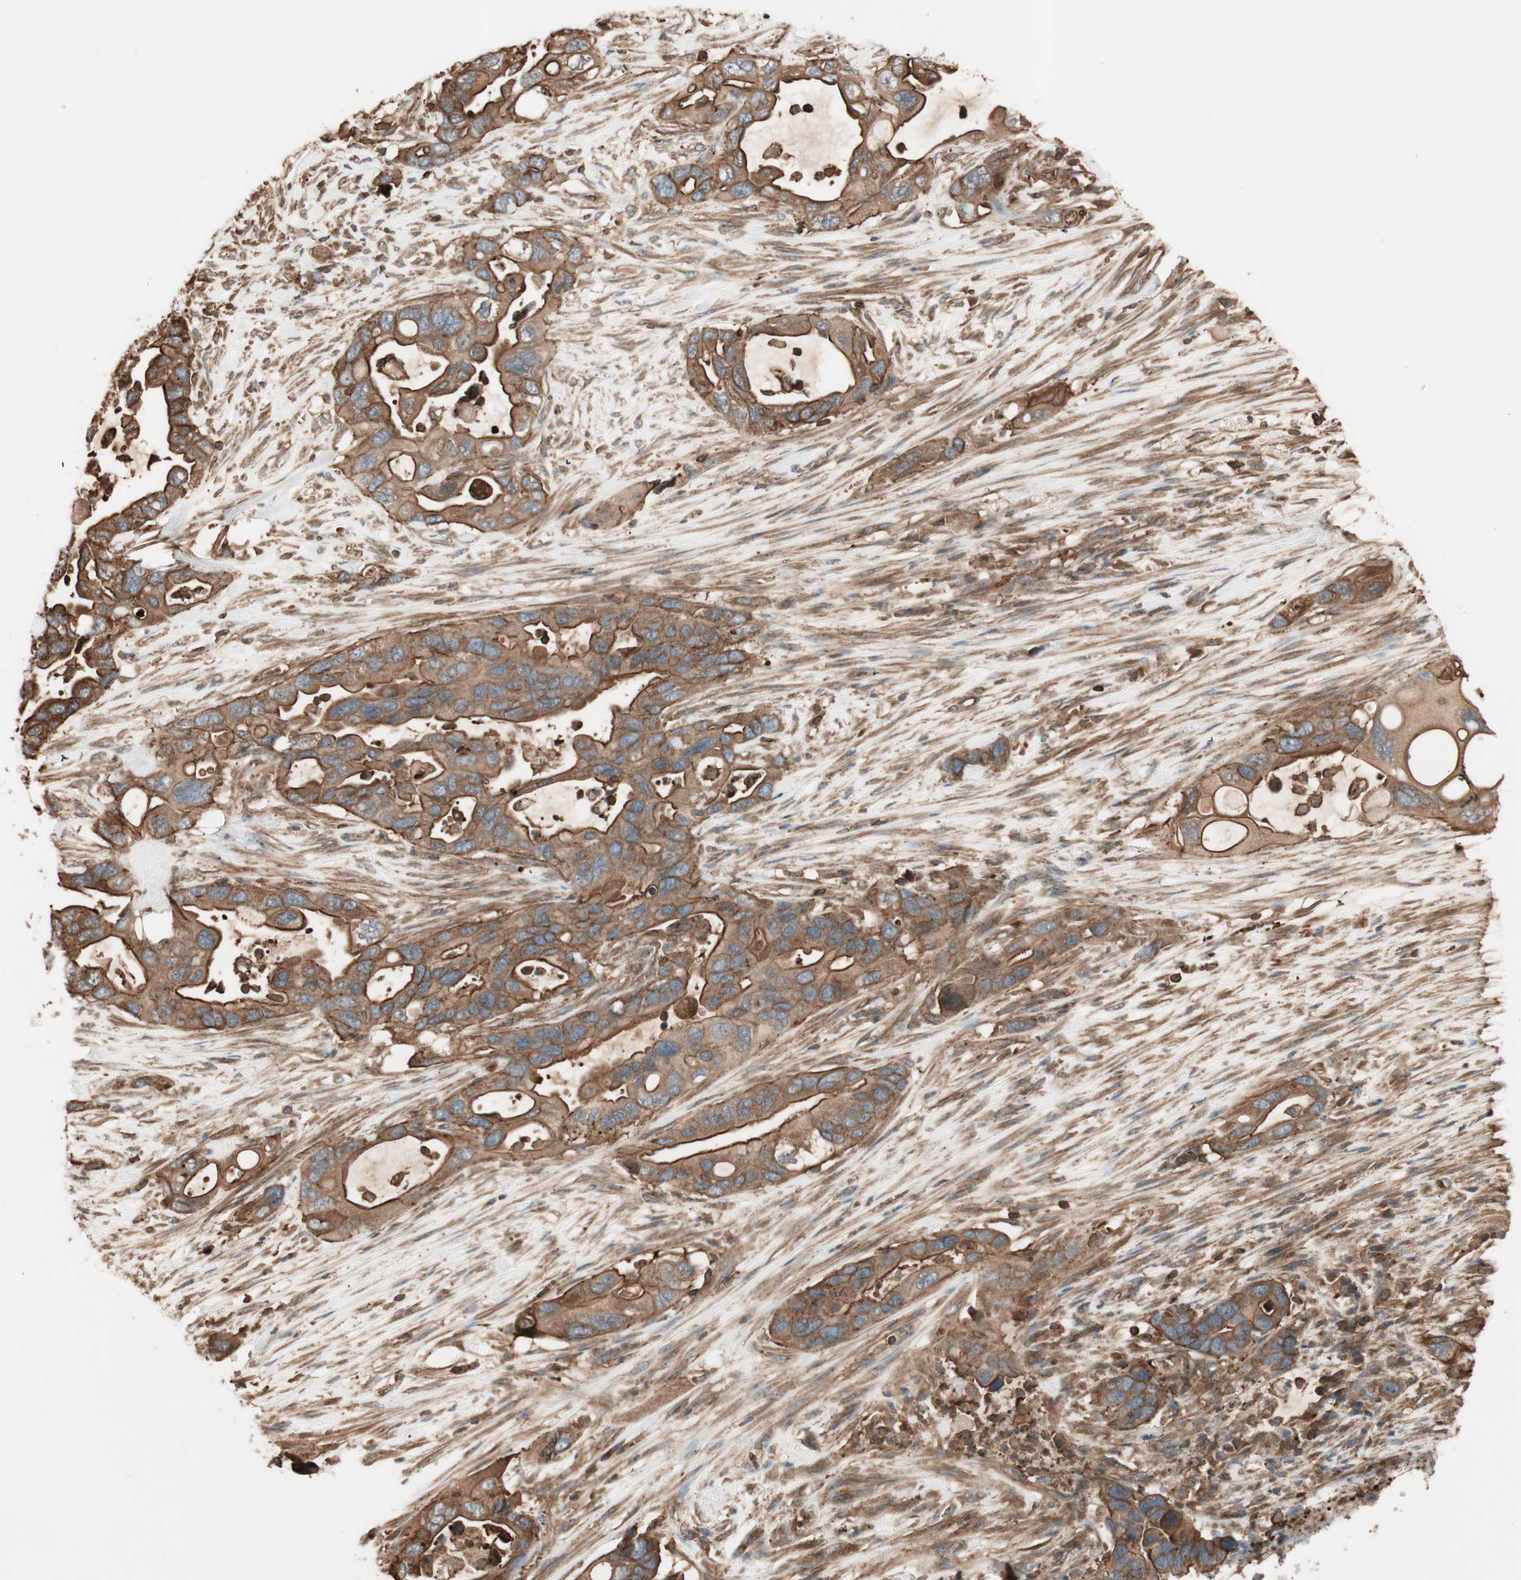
{"staining": {"intensity": "strong", "quantity": ">75%", "location": "cytoplasmic/membranous"}, "tissue": "pancreatic cancer", "cell_type": "Tumor cells", "image_type": "cancer", "snomed": [{"axis": "morphology", "description": "Adenocarcinoma, NOS"}, {"axis": "topography", "description": "Pancreas"}], "caption": "Pancreatic cancer (adenocarcinoma) stained with a protein marker demonstrates strong staining in tumor cells.", "gene": "TCP11L1", "patient": {"sex": "female", "age": 71}}